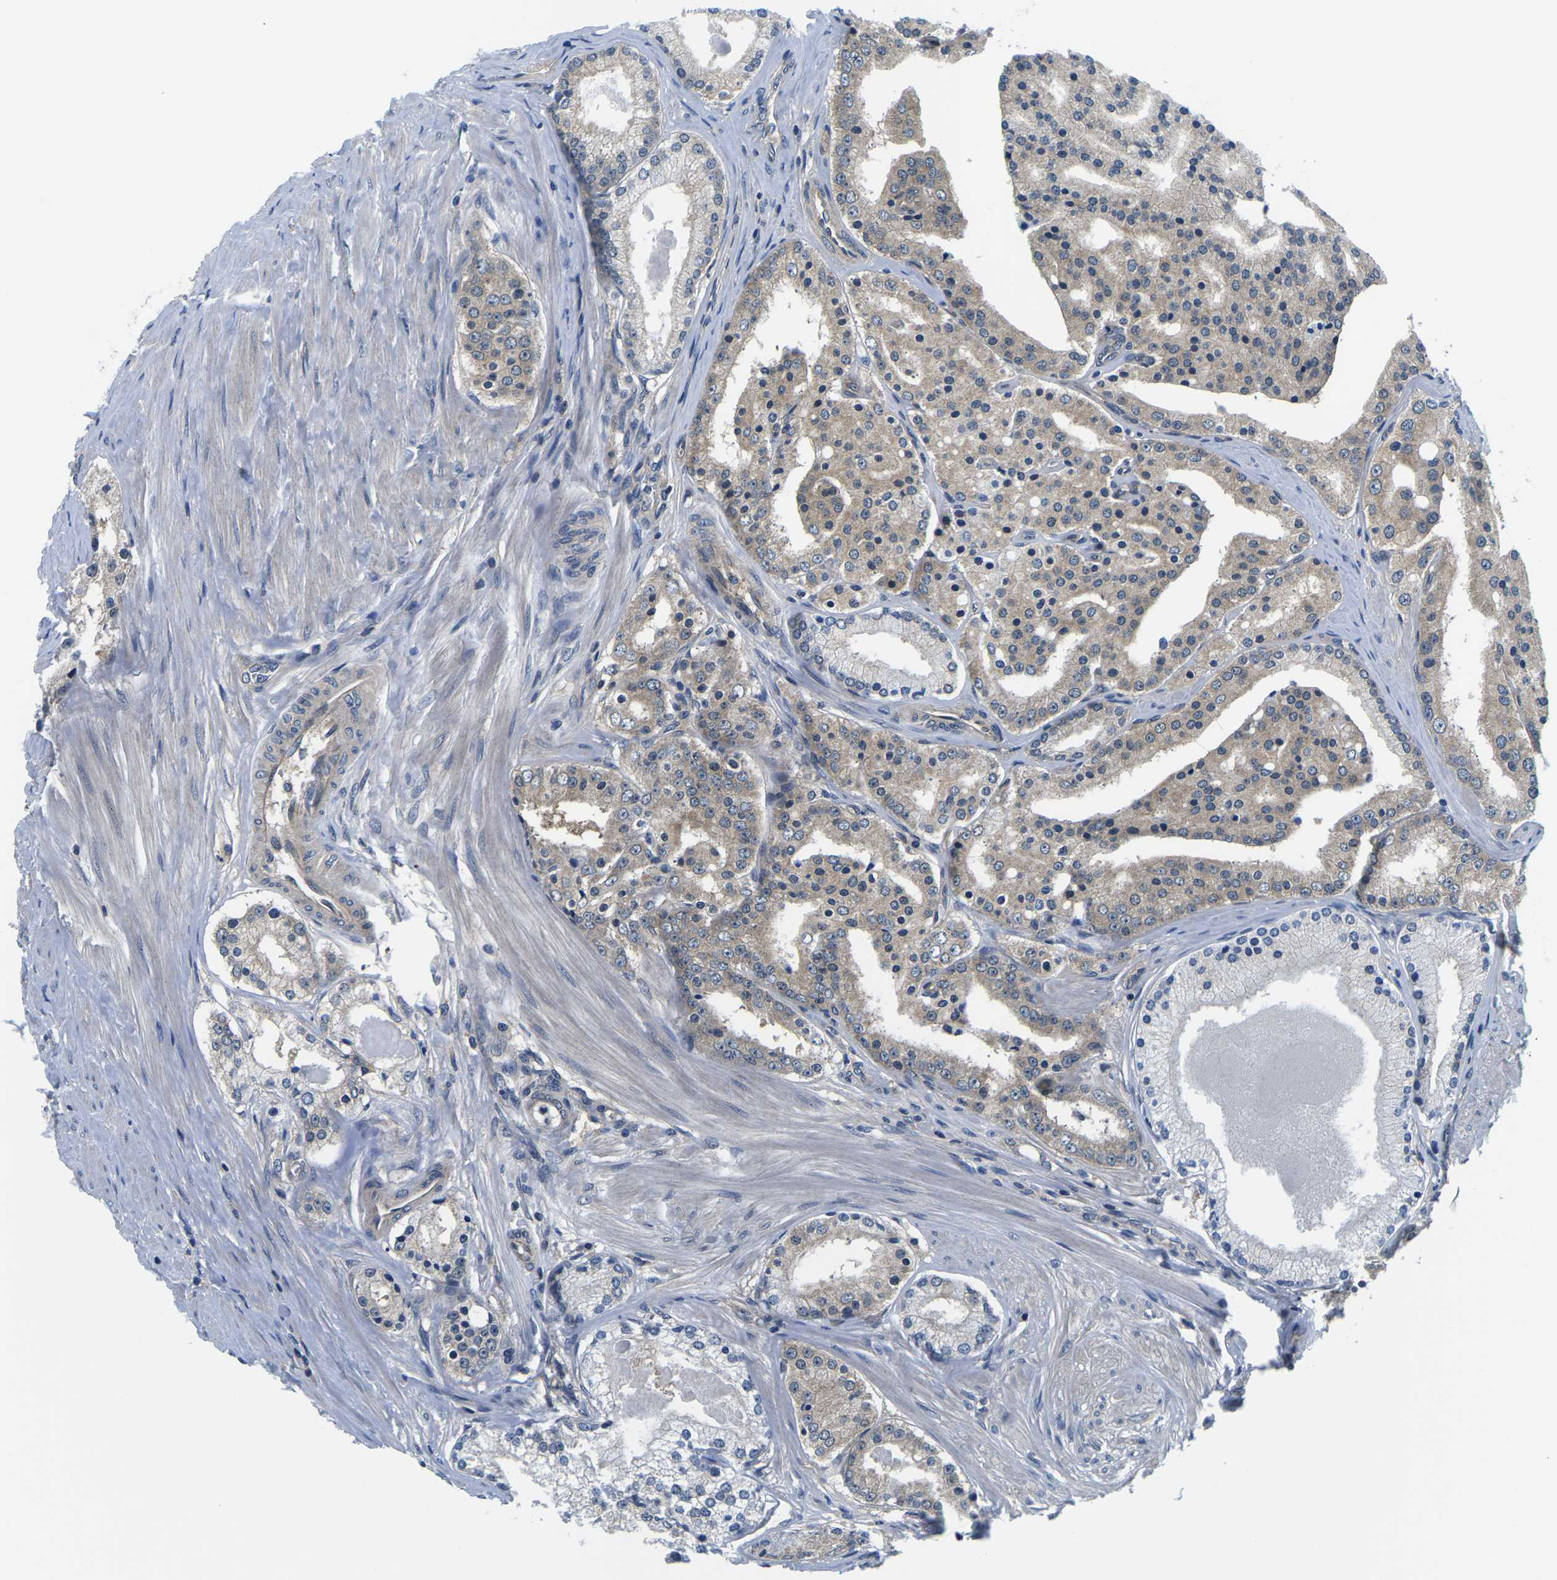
{"staining": {"intensity": "weak", "quantity": "<25%", "location": "cytoplasmic/membranous"}, "tissue": "prostate cancer", "cell_type": "Tumor cells", "image_type": "cancer", "snomed": [{"axis": "morphology", "description": "Adenocarcinoma, Low grade"}, {"axis": "topography", "description": "Prostate"}], "caption": "DAB (3,3'-diaminobenzidine) immunohistochemical staining of human prostate low-grade adenocarcinoma shows no significant positivity in tumor cells.", "gene": "GSK3B", "patient": {"sex": "male", "age": 63}}